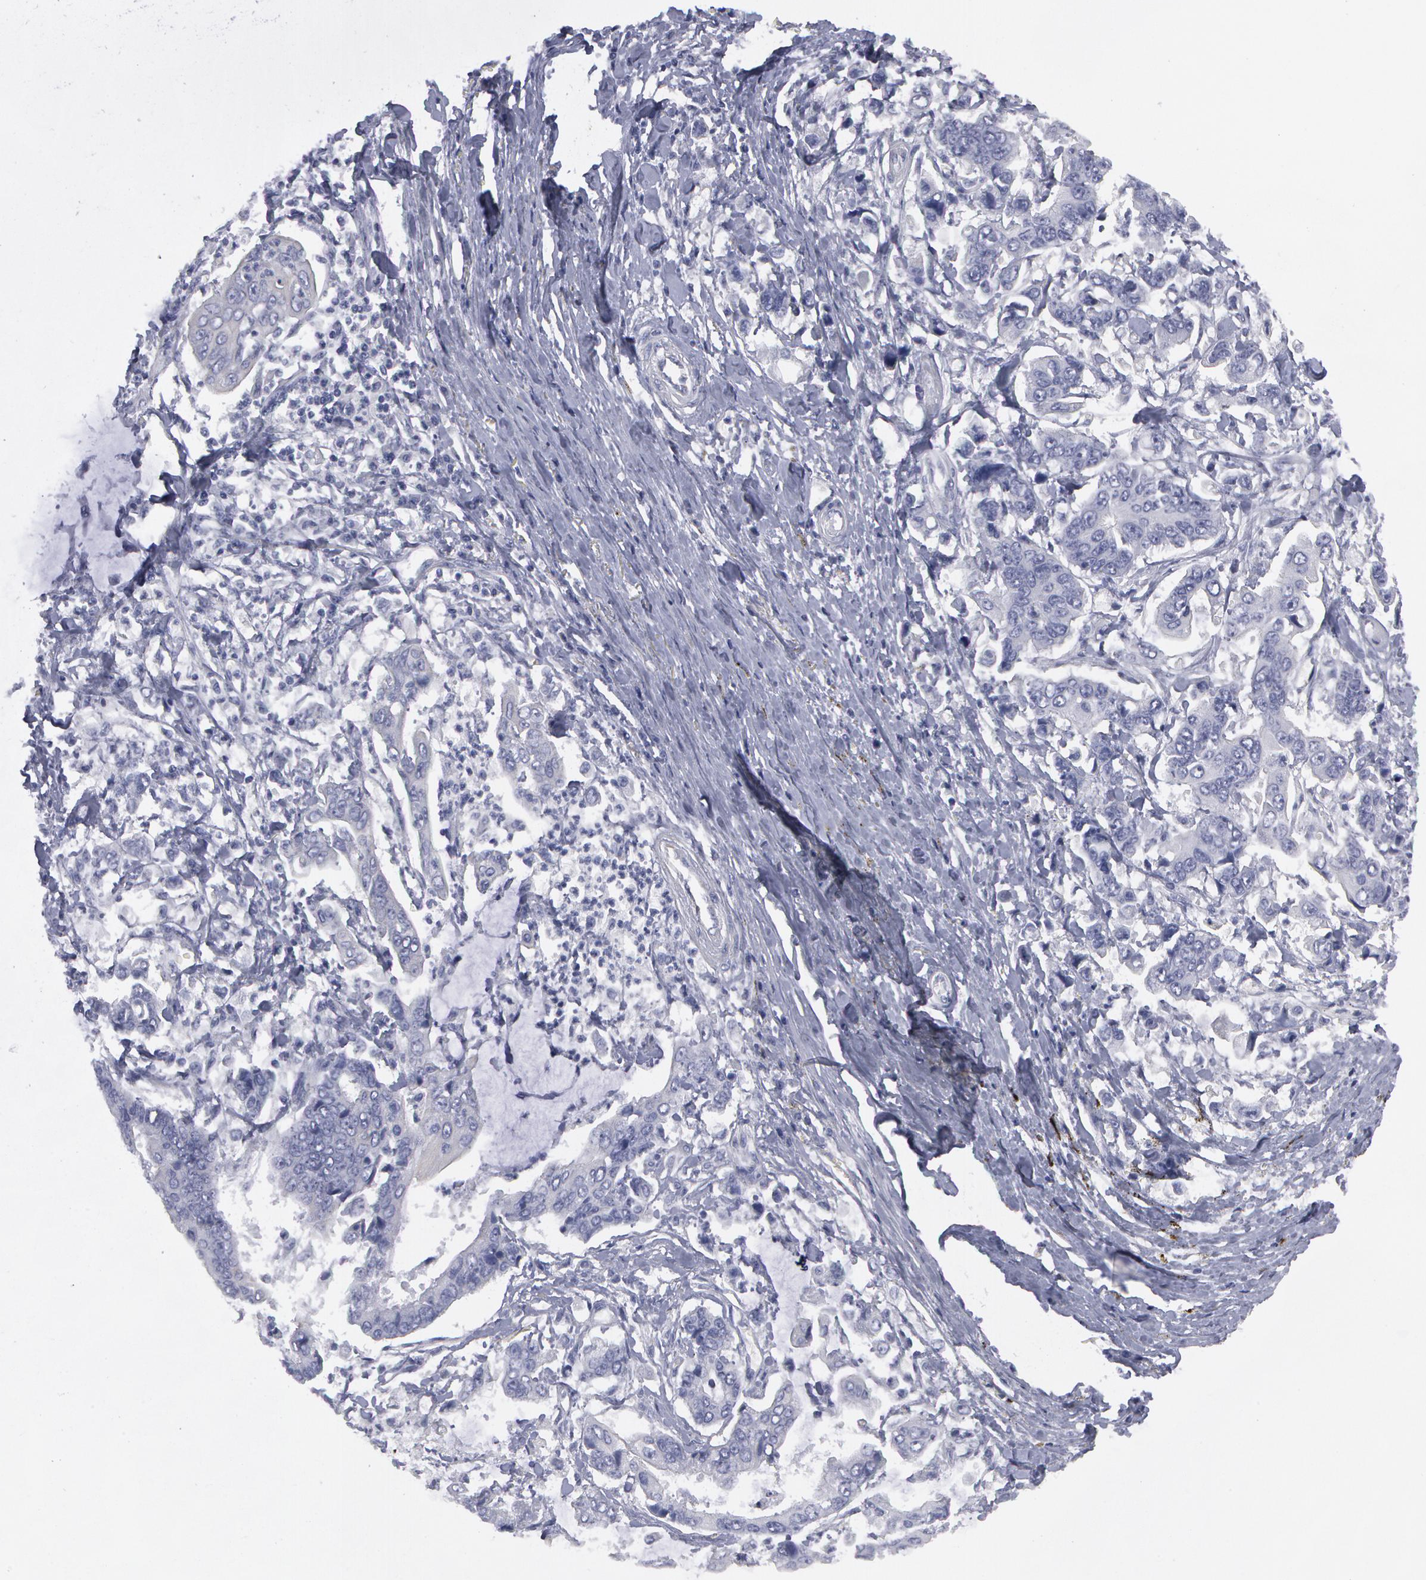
{"staining": {"intensity": "negative", "quantity": "none", "location": "none"}, "tissue": "stomach cancer", "cell_type": "Tumor cells", "image_type": "cancer", "snomed": [{"axis": "morphology", "description": "Adenocarcinoma, NOS"}, {"axis": "topography", "description": "Stomach, upper"}], "caption": "Protein analysis of stomach adenocarcinoma shows no significant staining in tumor cells. Nuclei are stained in blue.", "gene": "SMC1B", "patient": {"sex": "male", "age": 80}}